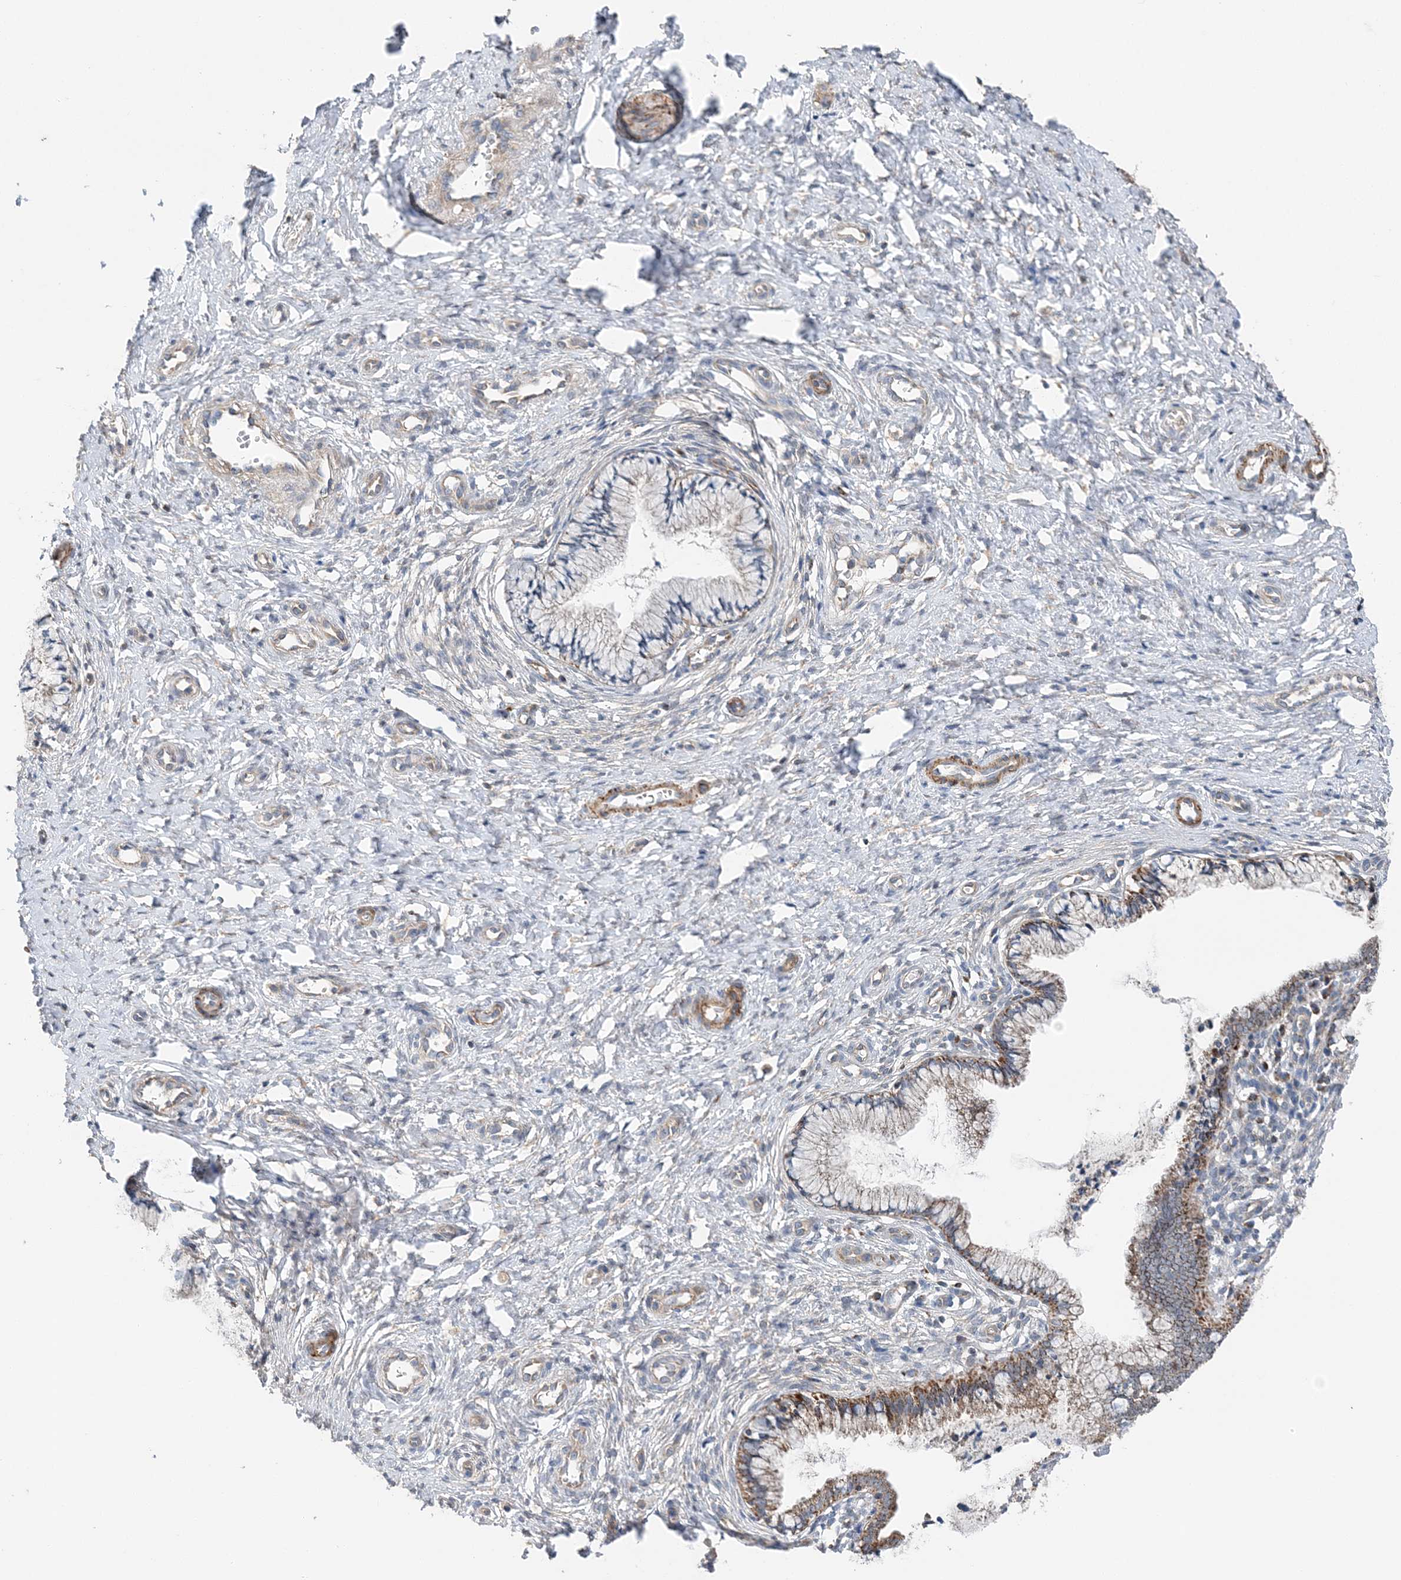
{"staining": {"intensity": "moderate", "quantity": "25%-75%", "location": "cytoplasmic/membranous"}, "tissue": "cervix", "cell_type": "Glandular cells", "image_type": "normal", "snomed": [{"axis": "morphology", "description": "Normal tissue, NOS"}, {"axis": "topography", "description": "Cervix"}], "caption": "An image showing moderate cytoplasmic/membranous staining in approximately 25%-75% of glandular cells in benign cervix, as visualized by brown immunohistochemical staining.", "gene": "SPRY2", "patient": {"sex": "female", "age": 36}}